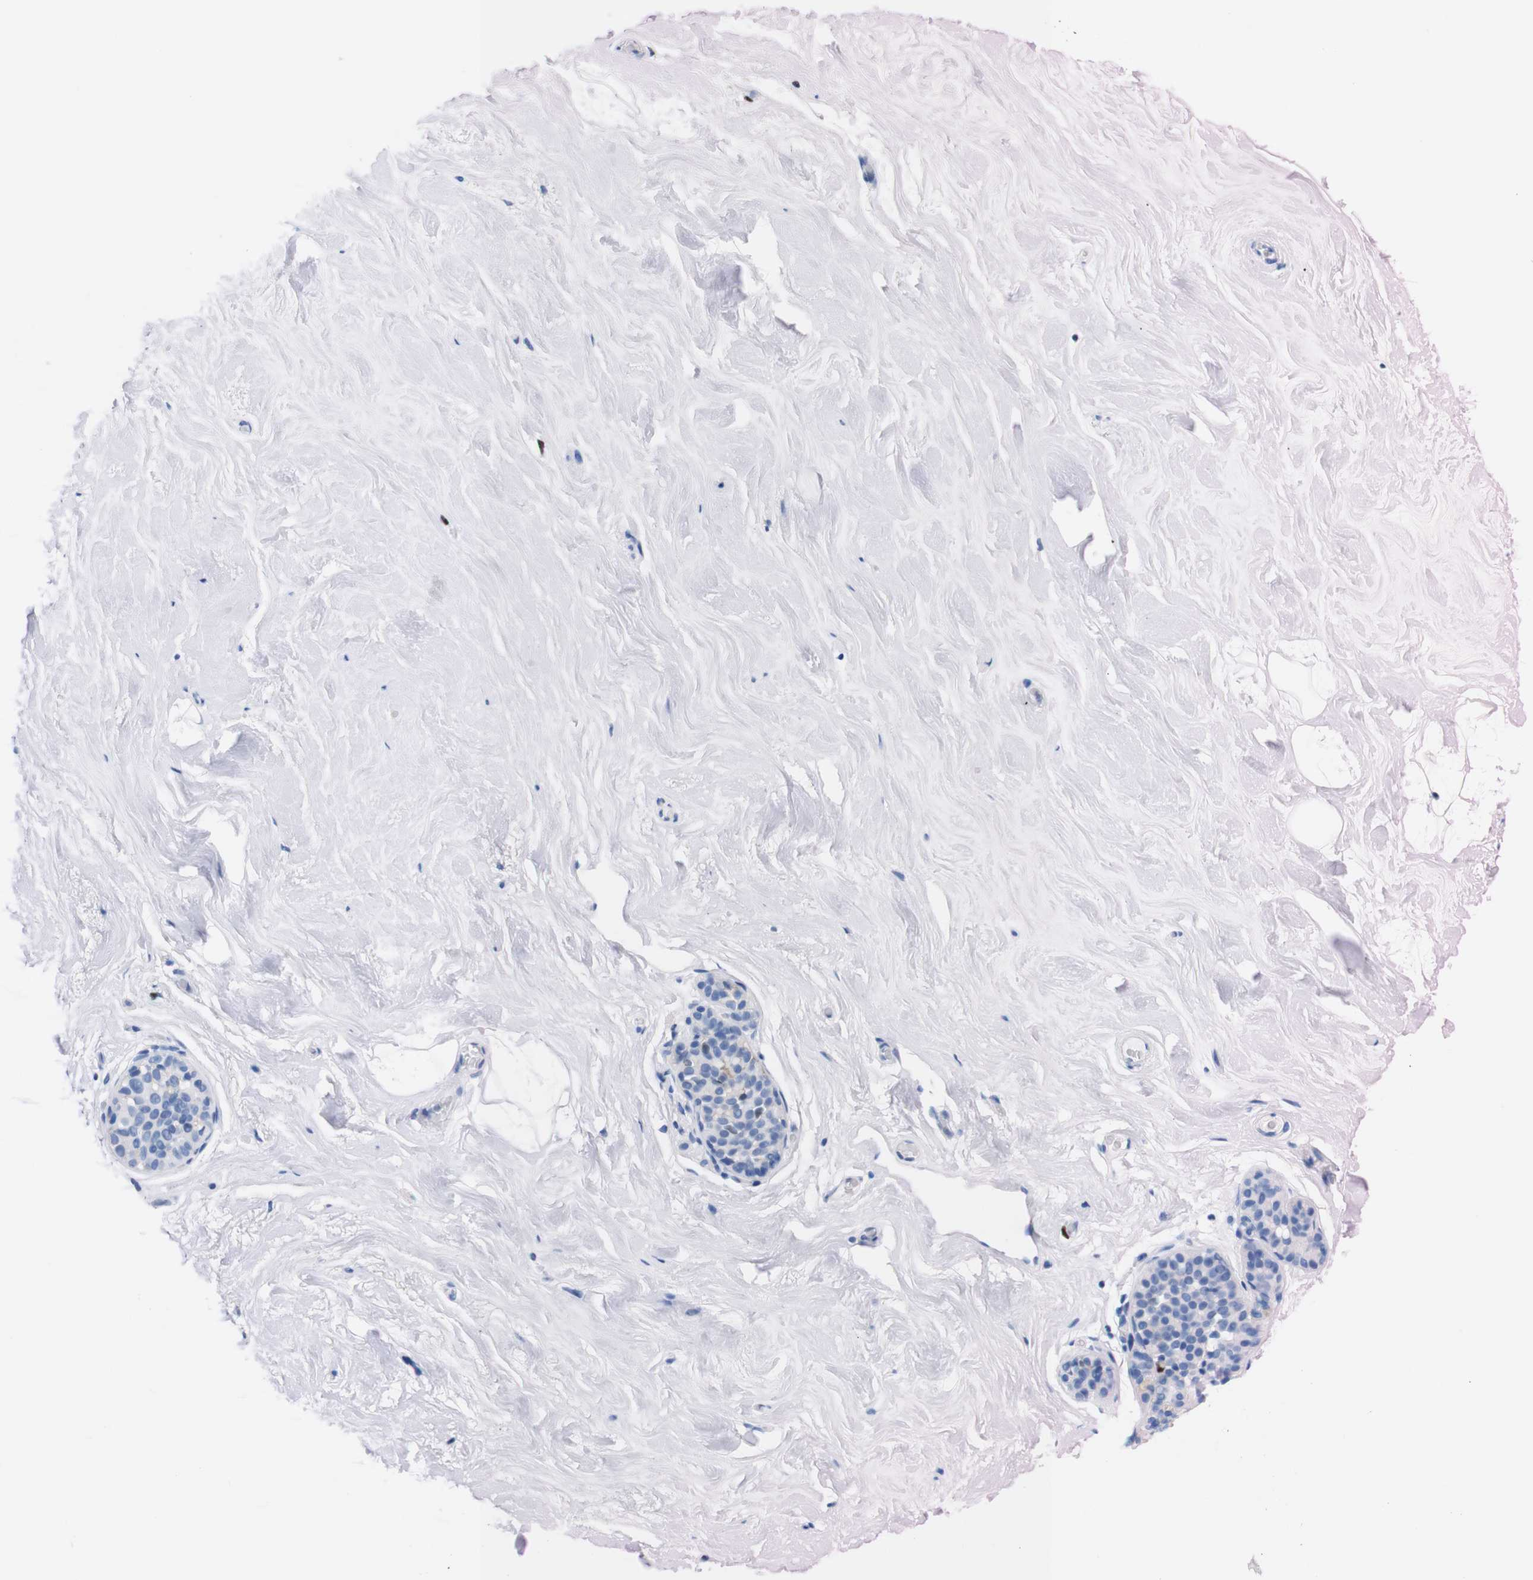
{"staining": {"intensity": "negative", "quantity": "none", "location": "none"}, "tissue": "breast", "cell_type": "Adipocytes", "image_type": "normal", "snomed": [{"axis": "morphology", "description": "Normal tissue, NOS"}, {"axis": "topography", "description": "Breast"}], "caption": "This is an immunohistochemistry (IHC) image of benign human breast. There is no positivity in adipocytes.", "gene": "P2RY12", "patient": {"sex": "female", "age": 75}}